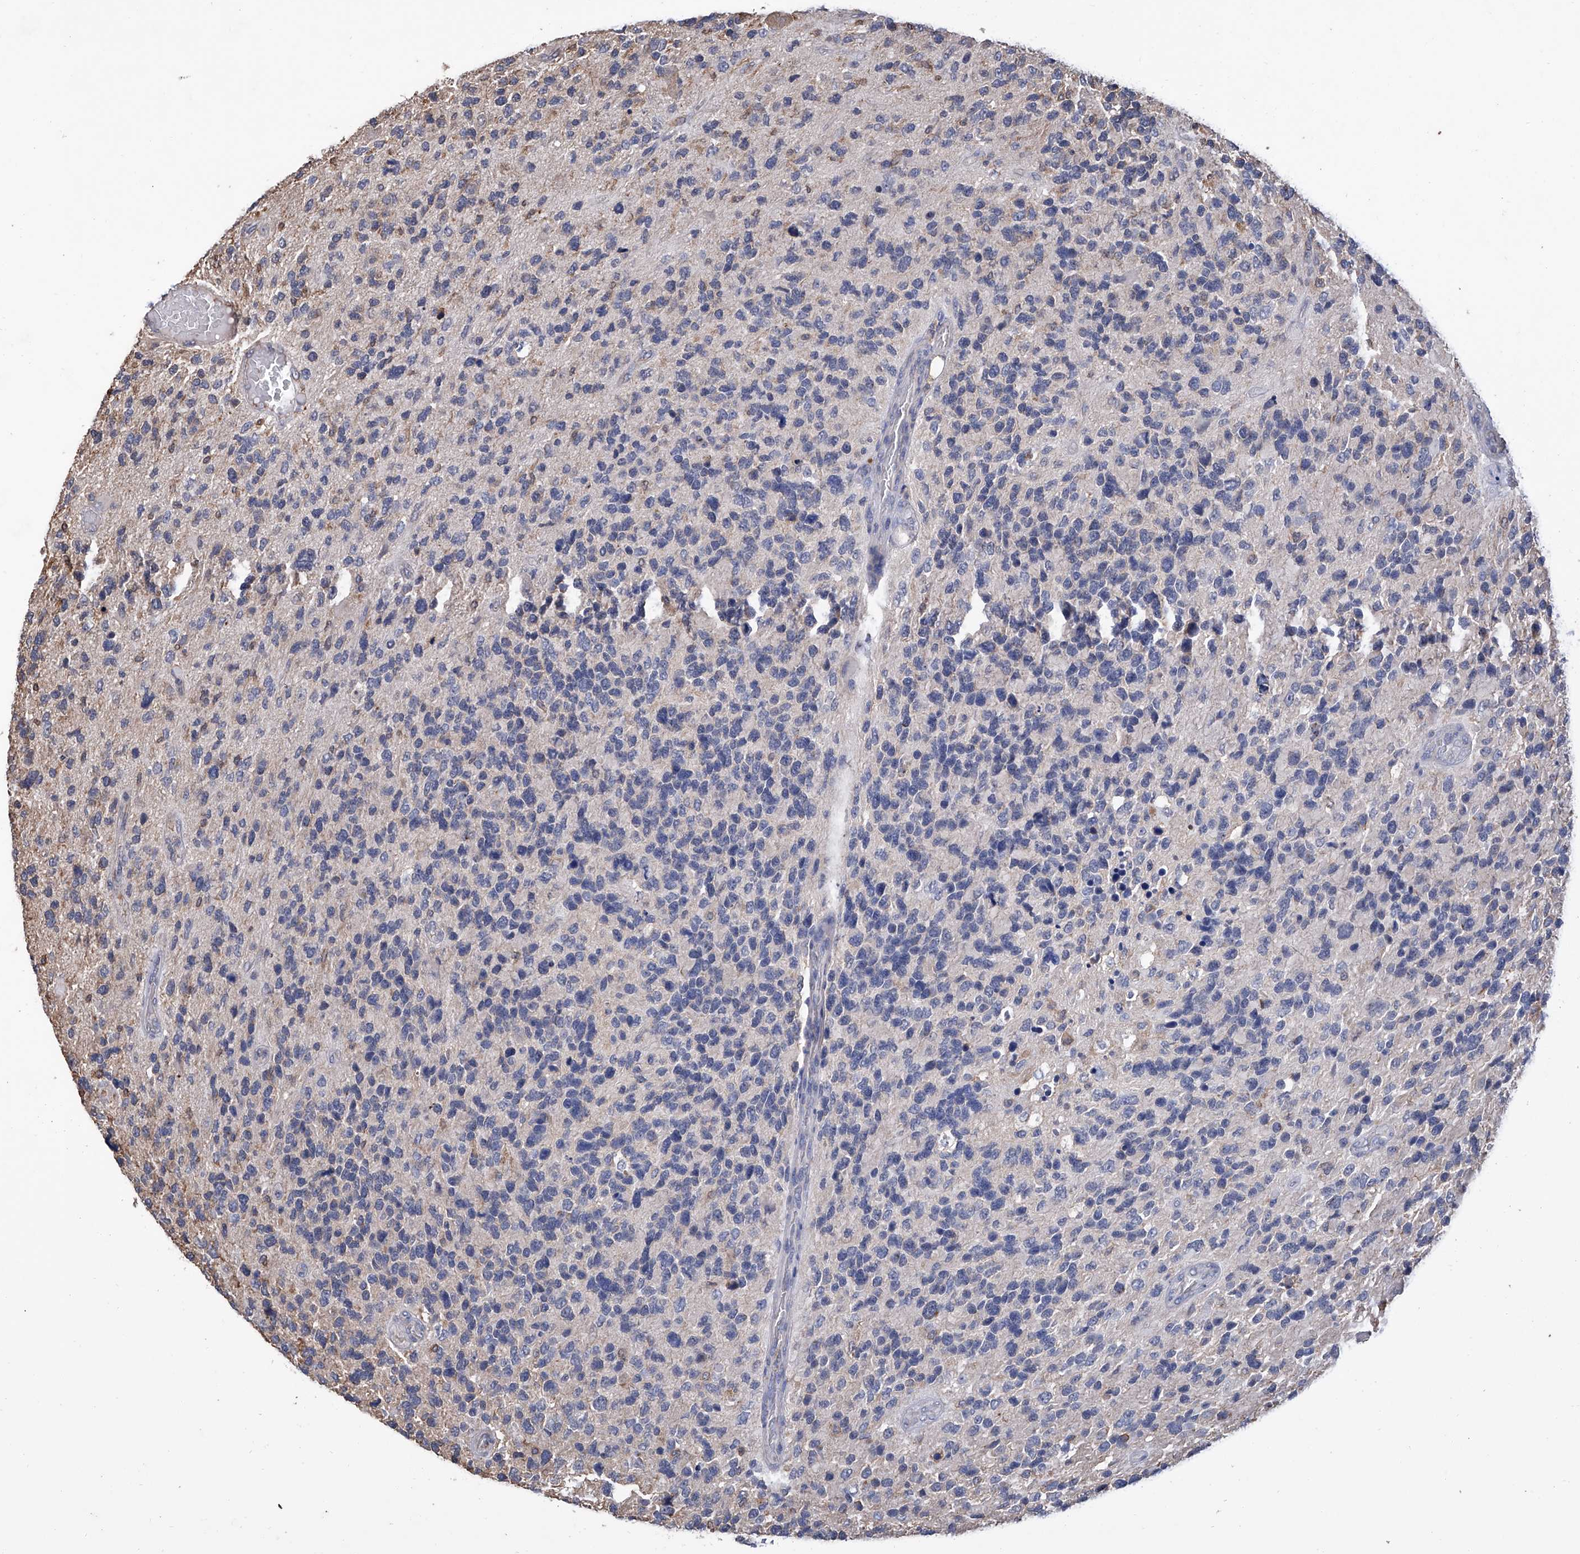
{"staining": {"intensity": "negative", "quantity": "none", "location": "none"}, "tissue": "glioma", "cell_type": "Tumor cells", "image_type": "cancer", "snomed": [{"axis": "morphology", "description": "Glioma, malignant, High grade"}, {"axis": "topography", "description": "Brain"}], "caption": "Immunohistochemistry (IHC) of human malignant high-grade glioma shows no positivity in tumor cells. (DAB immunohistochemistry visualized using brightfield microscopy, high magnification).", "gene": "GPT", "patient": {"sex": "female", "age": 58}}